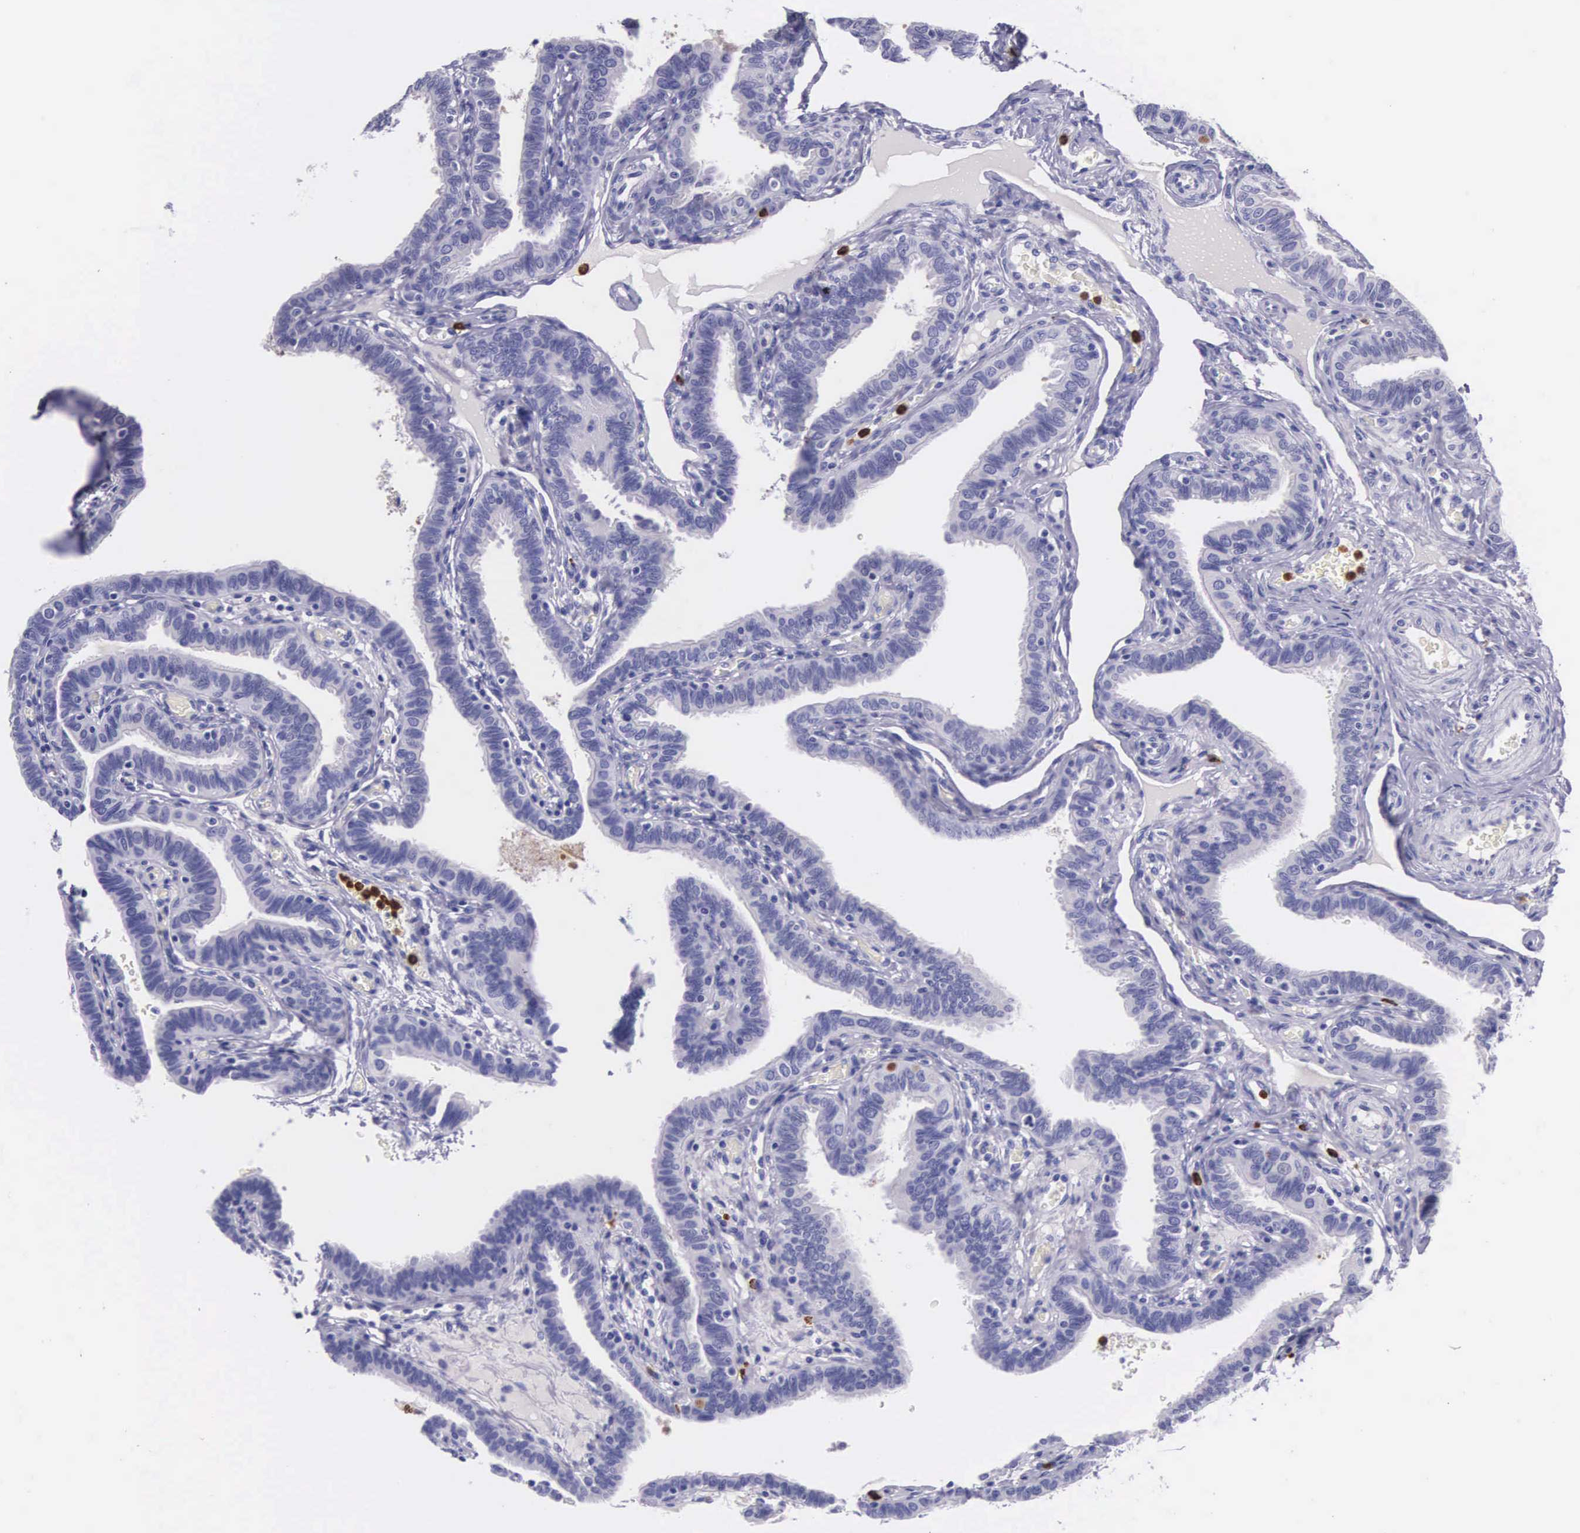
{"staining": {"intensity": "negative", "quantity": "none", "location": "none"}, "tissue": "fallopian tube", "cell_type": "Glandular cells", "image_type": "normal", "snomed": [{"axis": "morphology", "description": "Normal tissue, NOS"}, {"axis": "topography", "description": "Fallopian tube"}], "caption": "This is a micrograph of immunohistochemistry (IHC) staining of normal fallopian tube, which shows no staining in glandular cells.", "gene": "FCN1", "patient": {"sex": "female", "age": 38}}